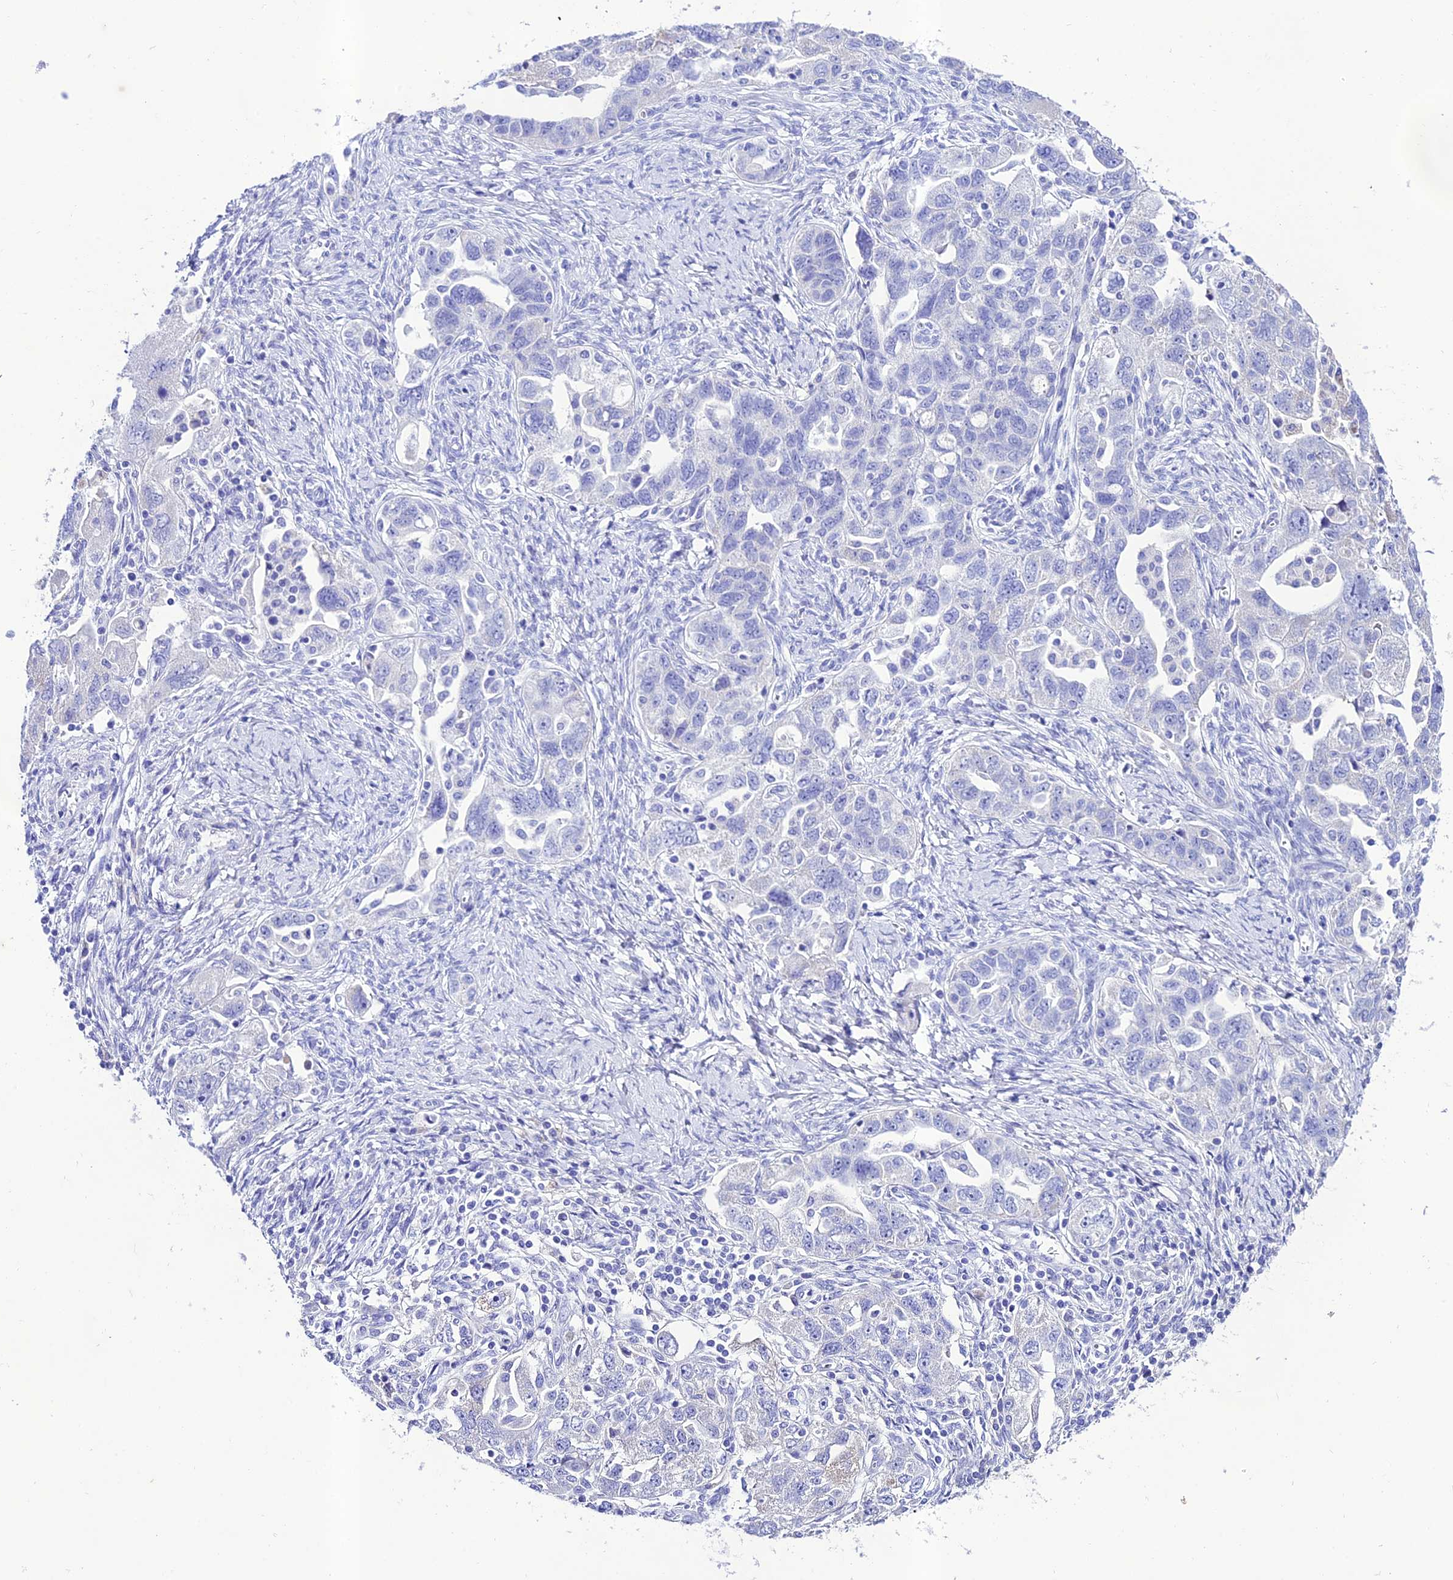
{"staining": {"intensity": "negative", "quantity": "none", "location": "none"}, "tissue": "ovarian cancer", "cell_type": "Tumor cells", "image_type": "cancer", "snomed": [{"axis": "morphology", "description": "Carcinoma, NOS"}, {"axis": "morphology", "description": "Cystadenocarcinoma, serous, NOS"}, {"axis": "topography", "description": "Ovary"}], "caption": "This micrograph is of carcinoma (ovarian) stained with immunohistochemistry to label a protein in brown with the nuclei are counter-stained blue. There is no expression in tumor cells.", "gene": "NLRP6", "patient": {"sex": "female", "age": 69}}